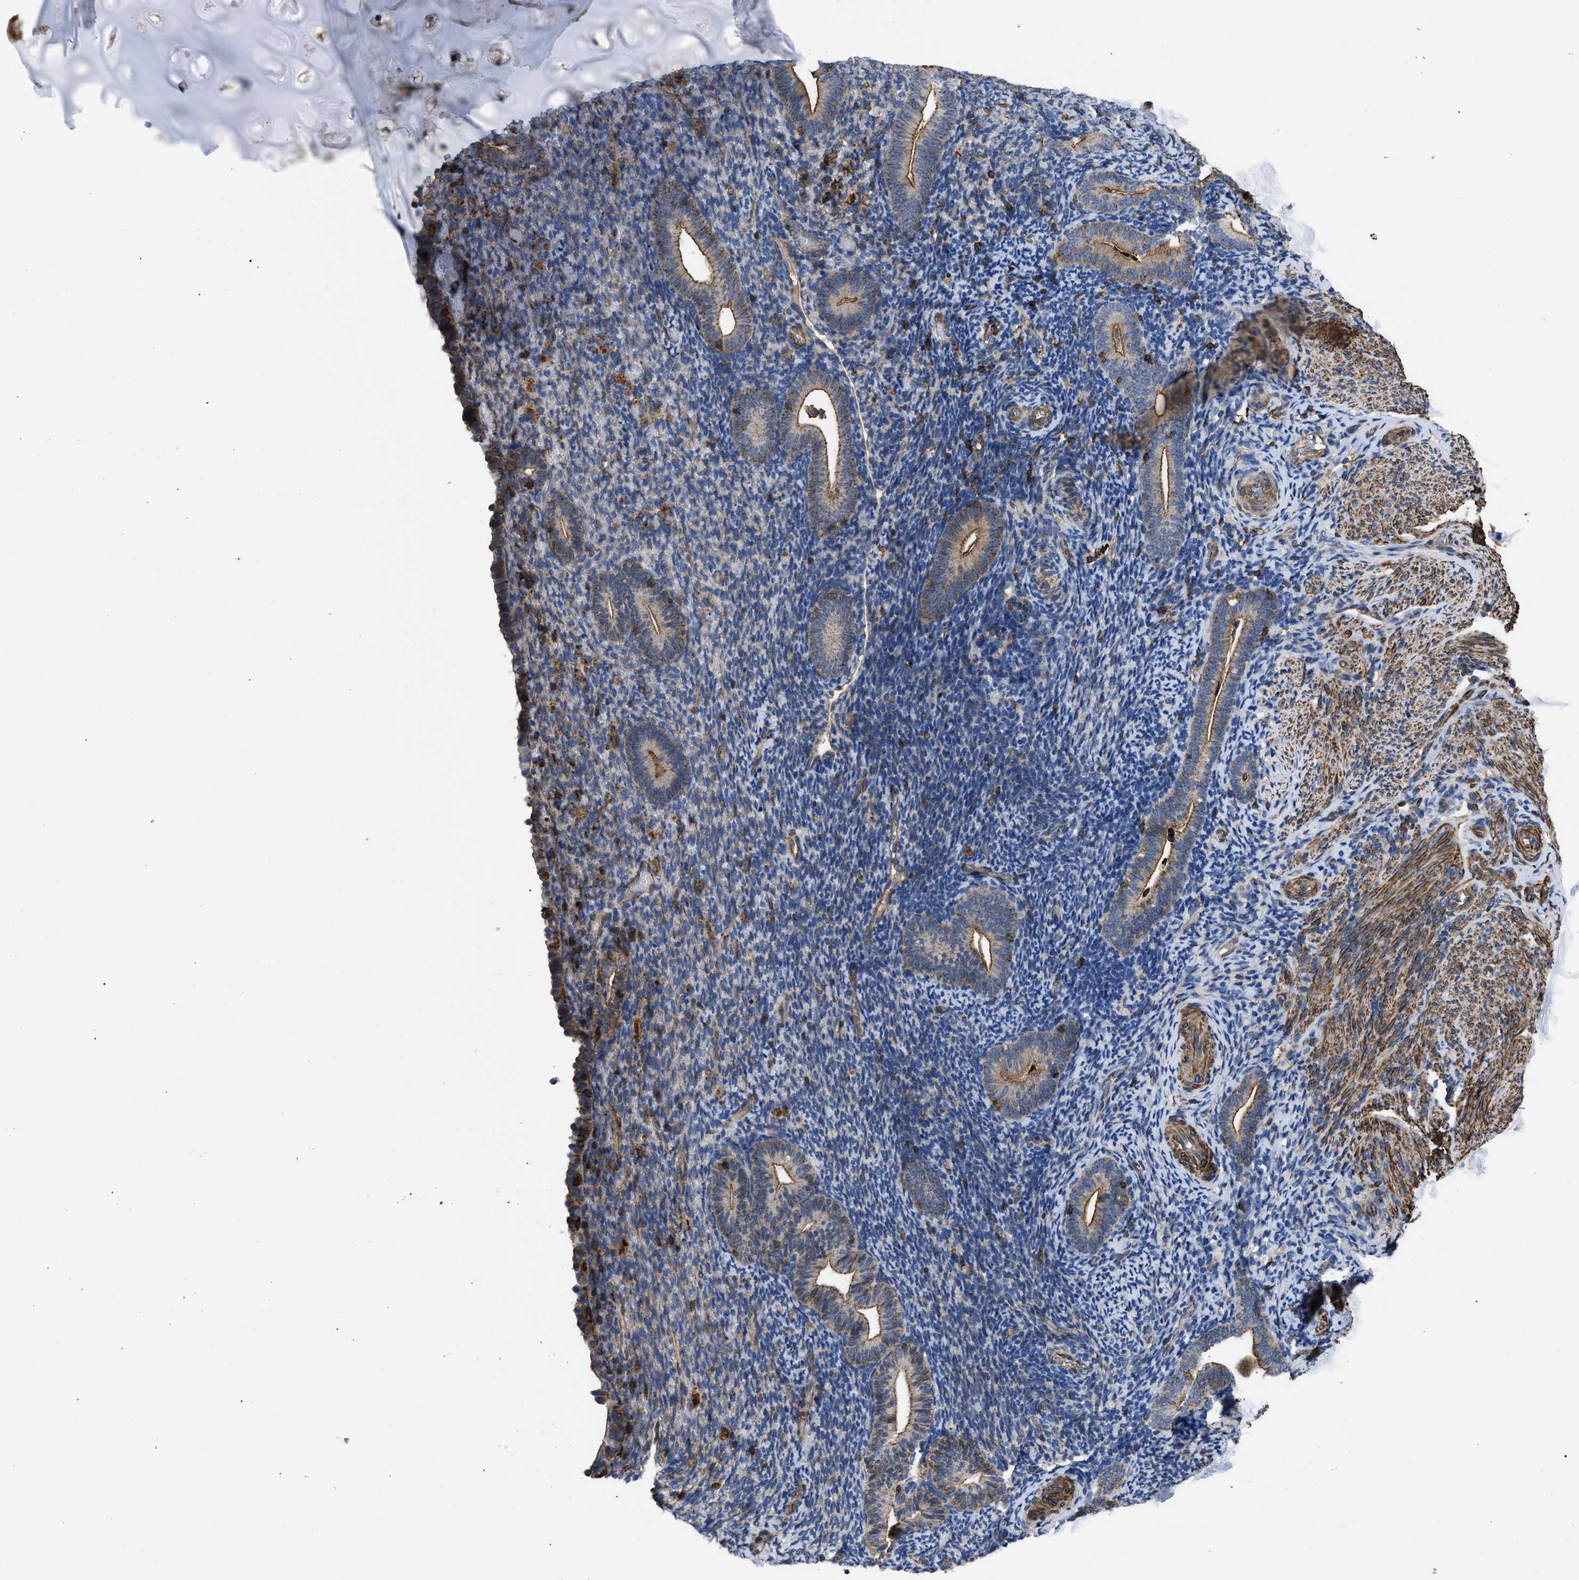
{"staining": {"intensity": "moderate", "quantity": "<25%", "location": "cytoplasmic/membranous"}, "tissue": "endometrium", "cell_type": "Cells in endometrial stroma", "image_type": "normal", "snomed": [{"axis": "morphology", "description": "Normal tissue, NOS"}, {"axis": "topography", "description": "Endometrium"}], "caption": "This is a micrograph of immunohistochemistry staining of unremarkable endometrium, which shows moderate positivity in the cytoplasmic/membranous of cells in endometrial stroma.", "gene": "SCUBE2", "patient": {"sex": "female", "age": 51}}